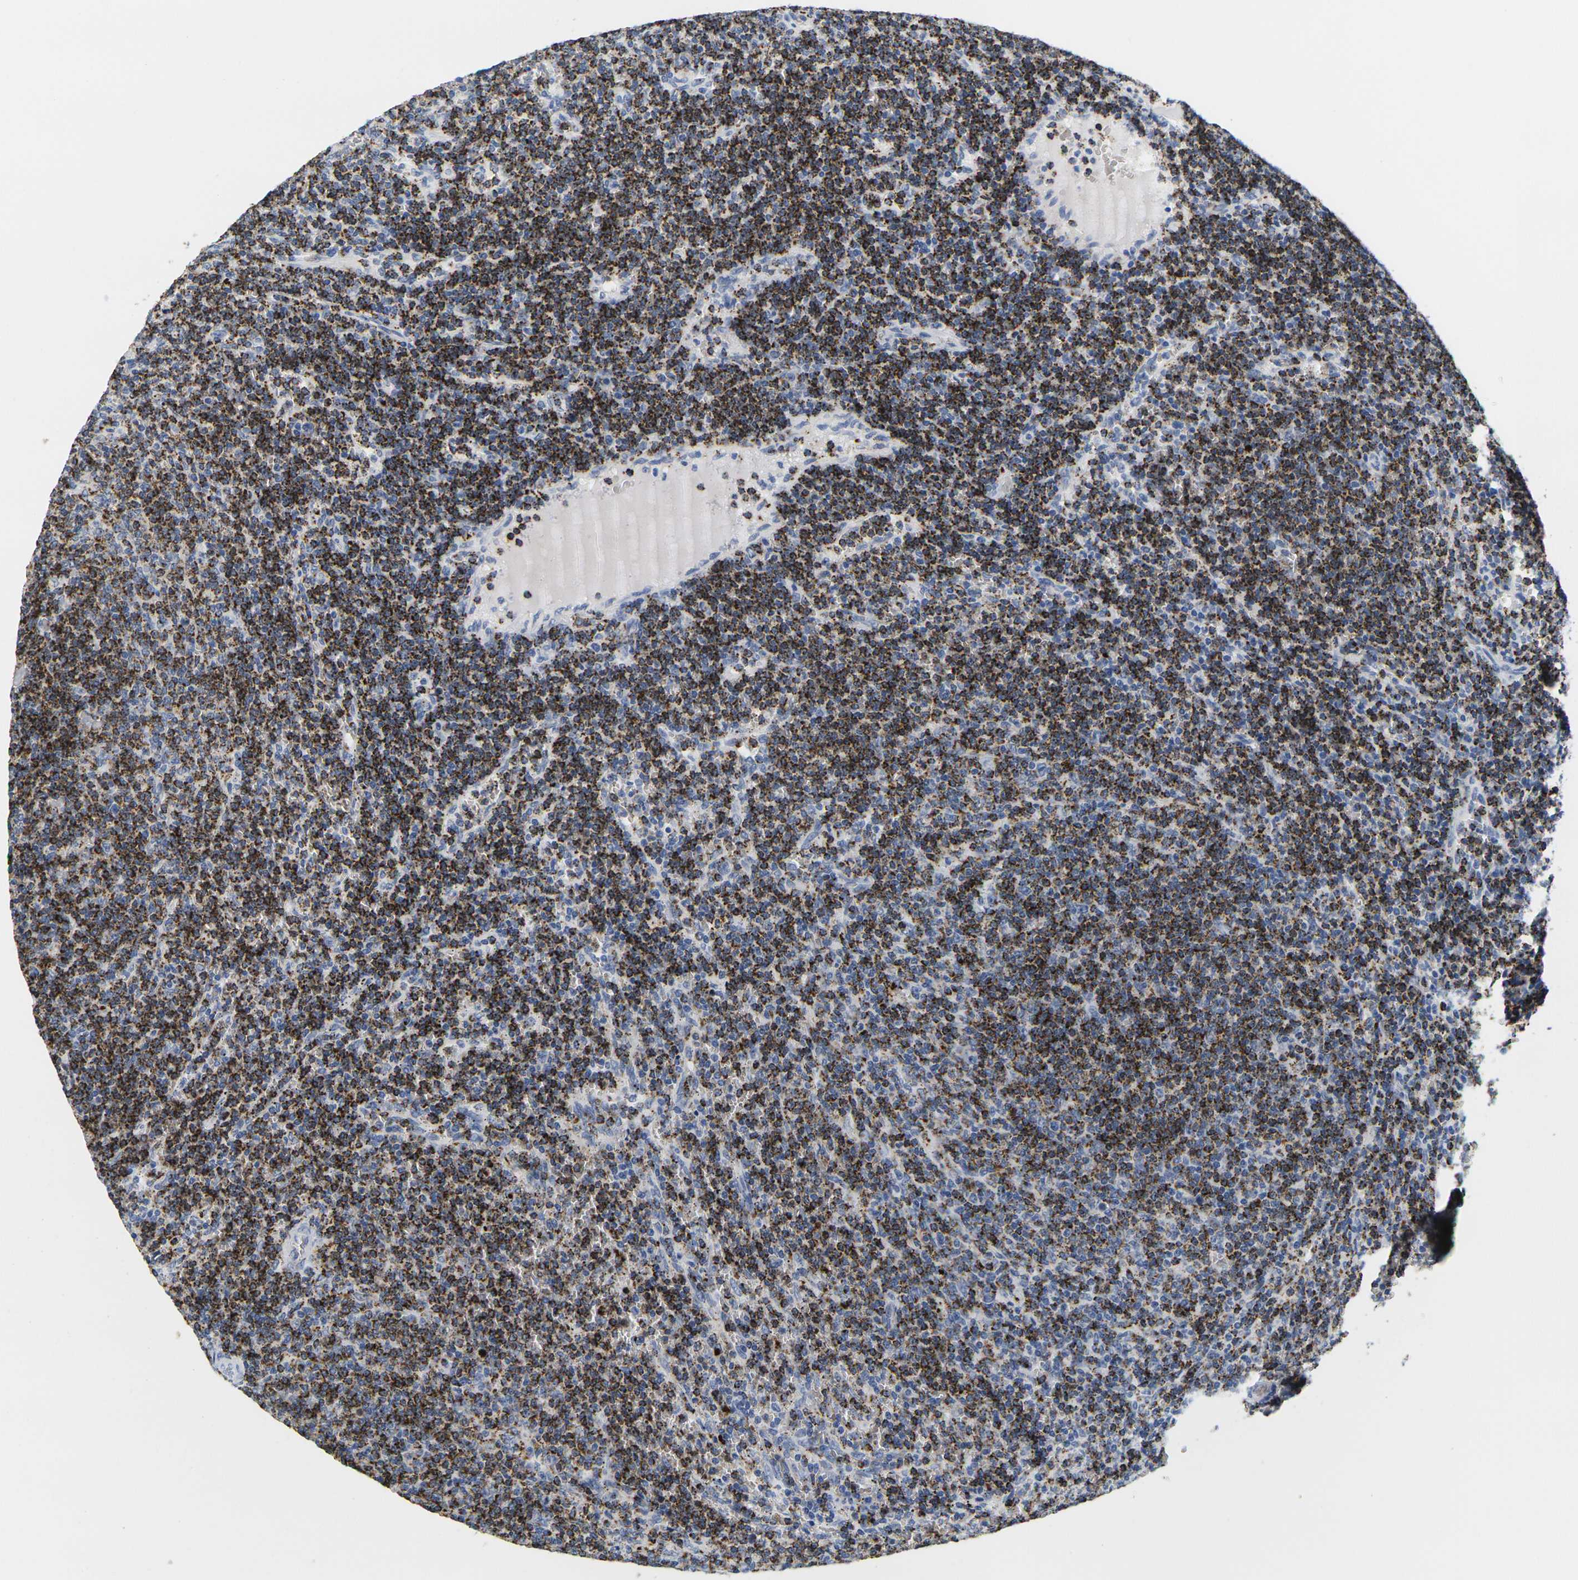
{"staining": {"intensity": "strong", "quantity": ">75%", "location": "cytoplasmic/membranous"}, "tissue": "lymphoma", "cell_type": "Tumor cells", "image_type": "cancer", "snomed": [{"axis": "morphology", "description": "Malignant lymphoma, non-Hodgkin's type, Low grade"}, {"axis": "topography", "description": "Spleen"}], "caption": "Protein expression analysis of human malignant lymphoma, non-Hodgkin's type (low-grade) reveals strong cytoplasmic/membranous staining in about >75% of tumor cells.", "gene": "HLA-DOB", "patient": {"sex": "female", "age": 50}}